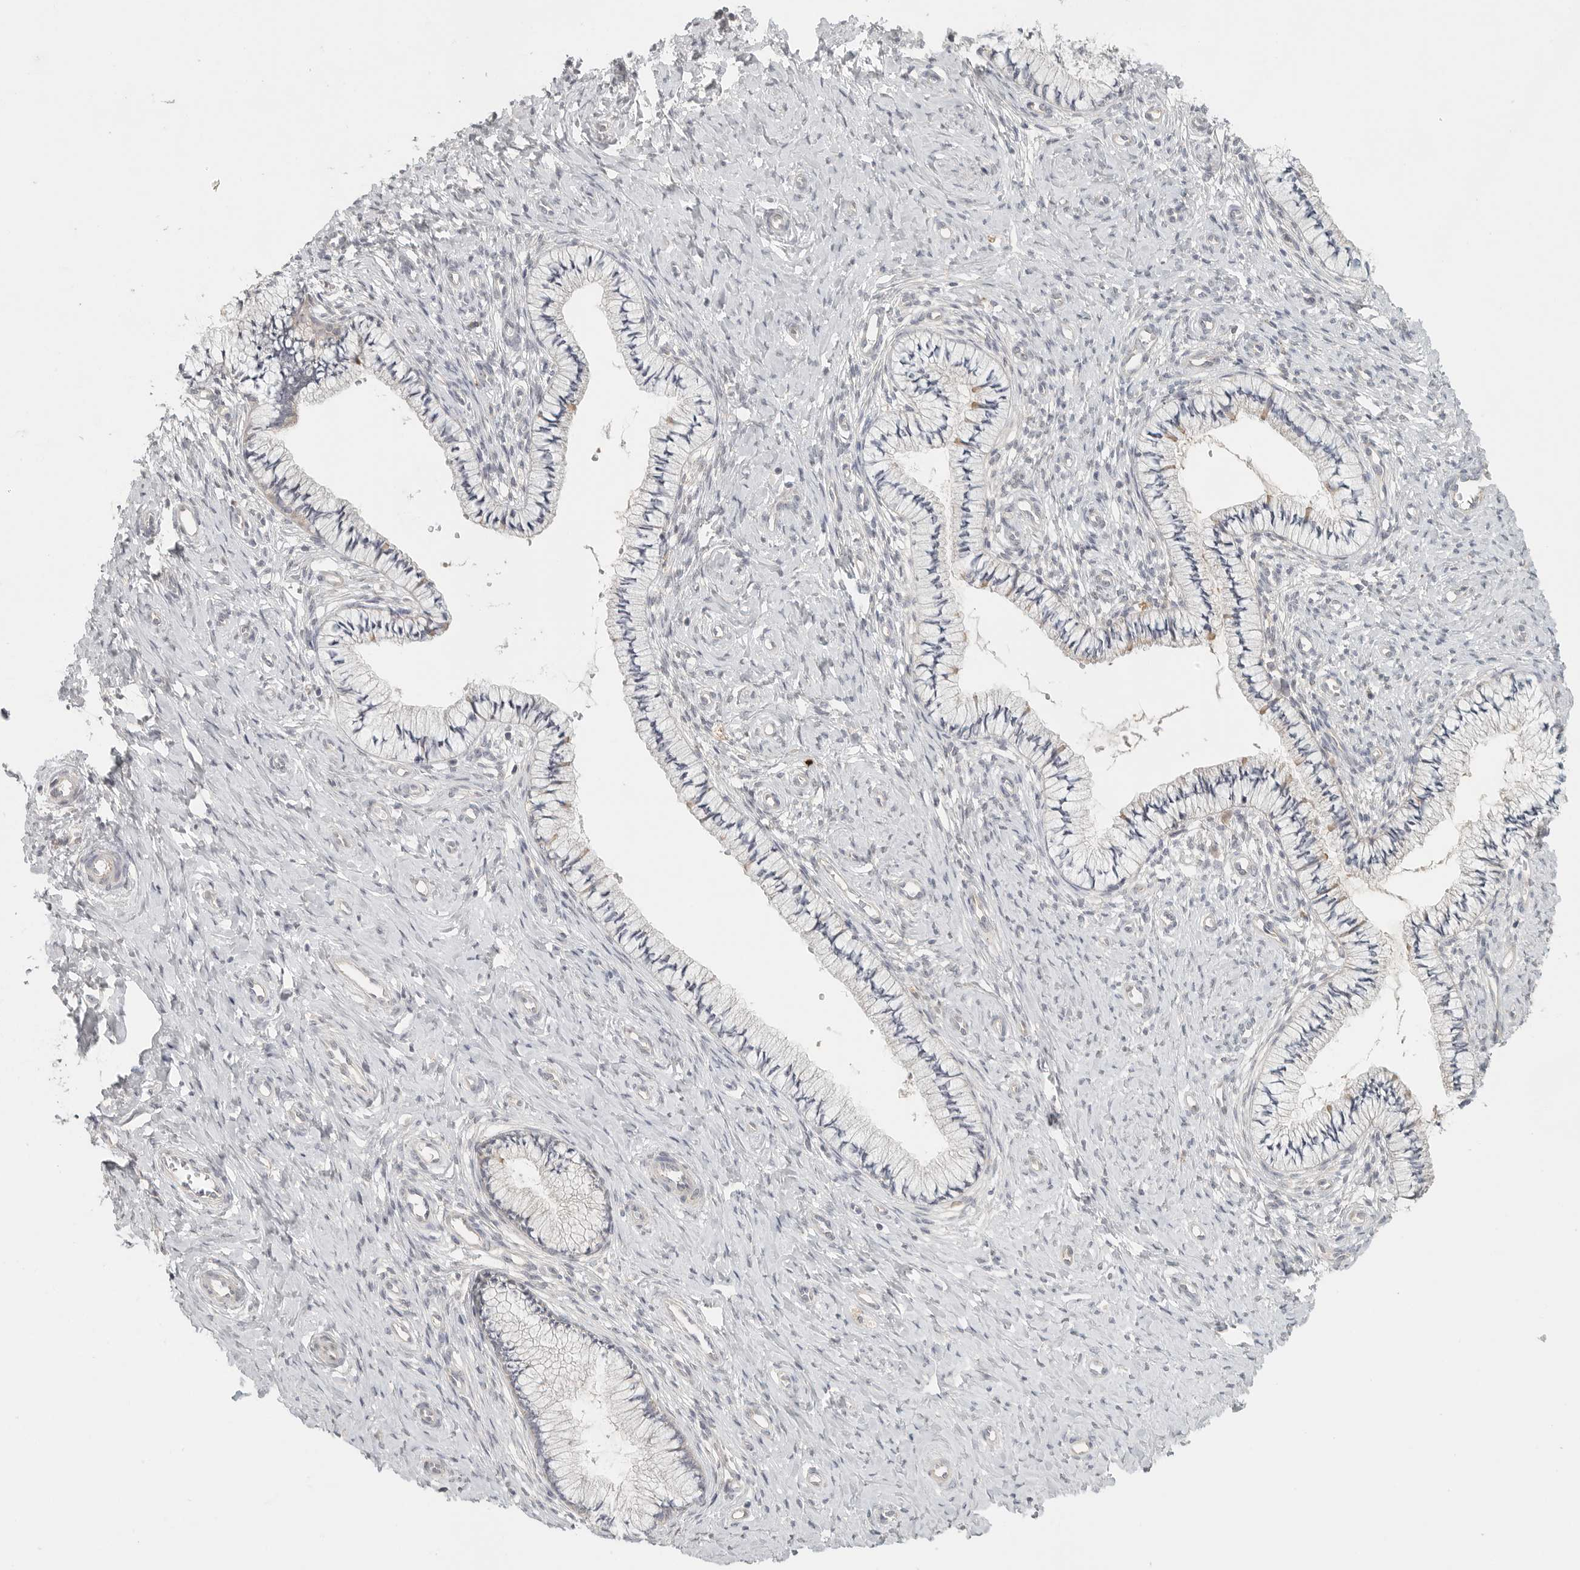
{"staining": {"intensity": "negative", "quantity": "none", "location": "none"}, "tissue": "cervix", "cell_type": "Glandular cells", "image_type": "normal", "snomed": [{"axis": "morphology", "description": "Normal tissue, NOS"}, {"axis": "topography", "description": "Cervix"}], "caption": "DAB (3,3'-diaminobenzidine) immunohistochemical staining of normal human cervix displays no significant positivity in glandular cells. Brightfield microscopy of immunohistochemistry (IHC) stained with DAB (brown) and hematoxylin (blue), captured at high magnification.", "gene": "HDAC6", "patient": {"sex": "female", "age": 36}}